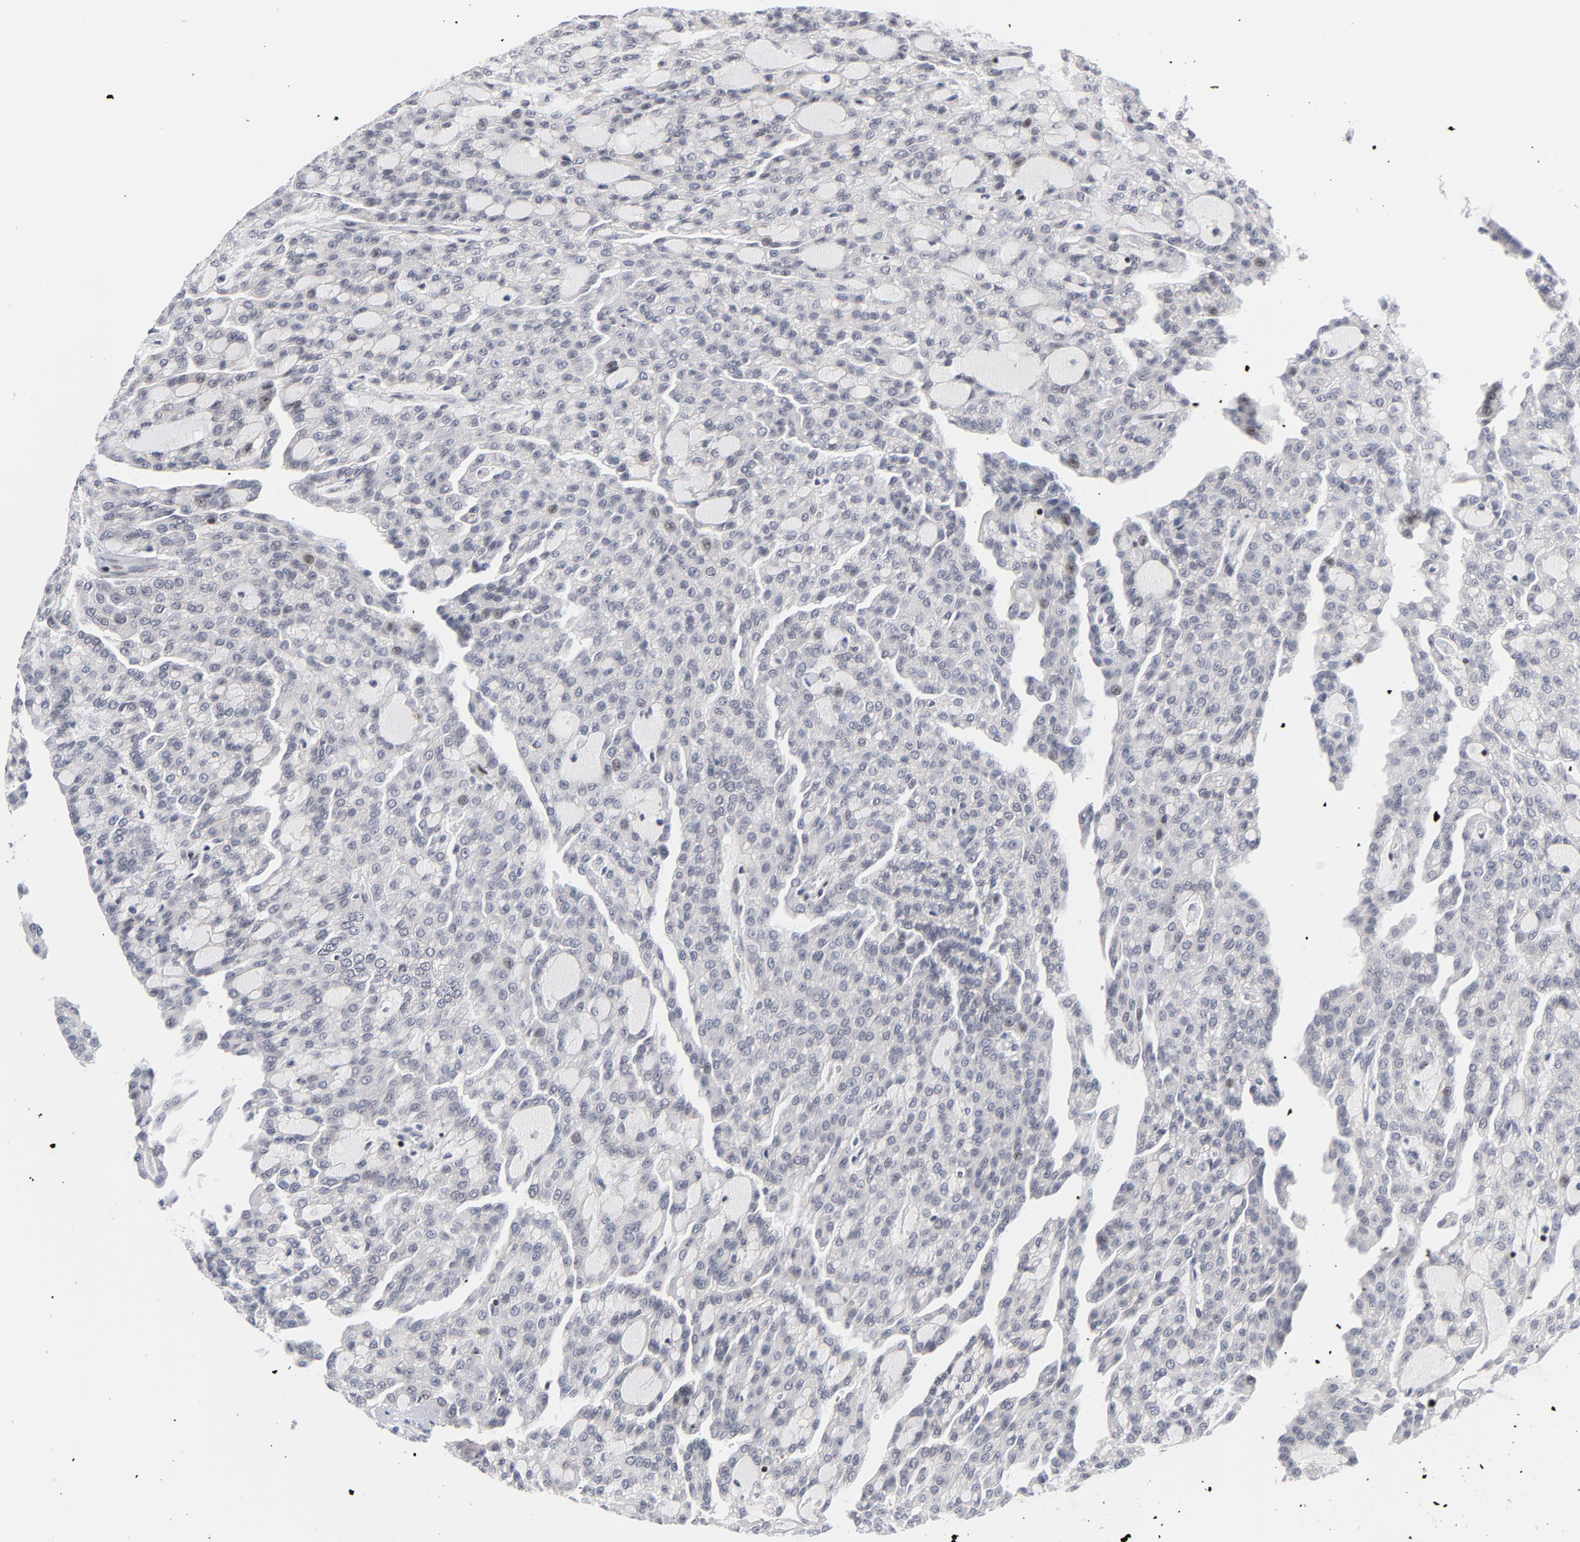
{"staining": {"intensity": "weak", "quantity": "<25%", "location": "nuclear"}, "tissue": "renal cancer", "cell_type": "Tumor cells", "image_type": "cancer", "snomed": [{"axis": "morphology", "description": "Adenocarcinoma, NOS"}, {"axis": "topography", "description": "Kidney"}], "caption": "The IHC histopathology image has no significant positivity in tumor cells of adenocarcinoma (renal) tissue.", "gene": "NFIC", "patient": {"sex": "male", "age": 63}}